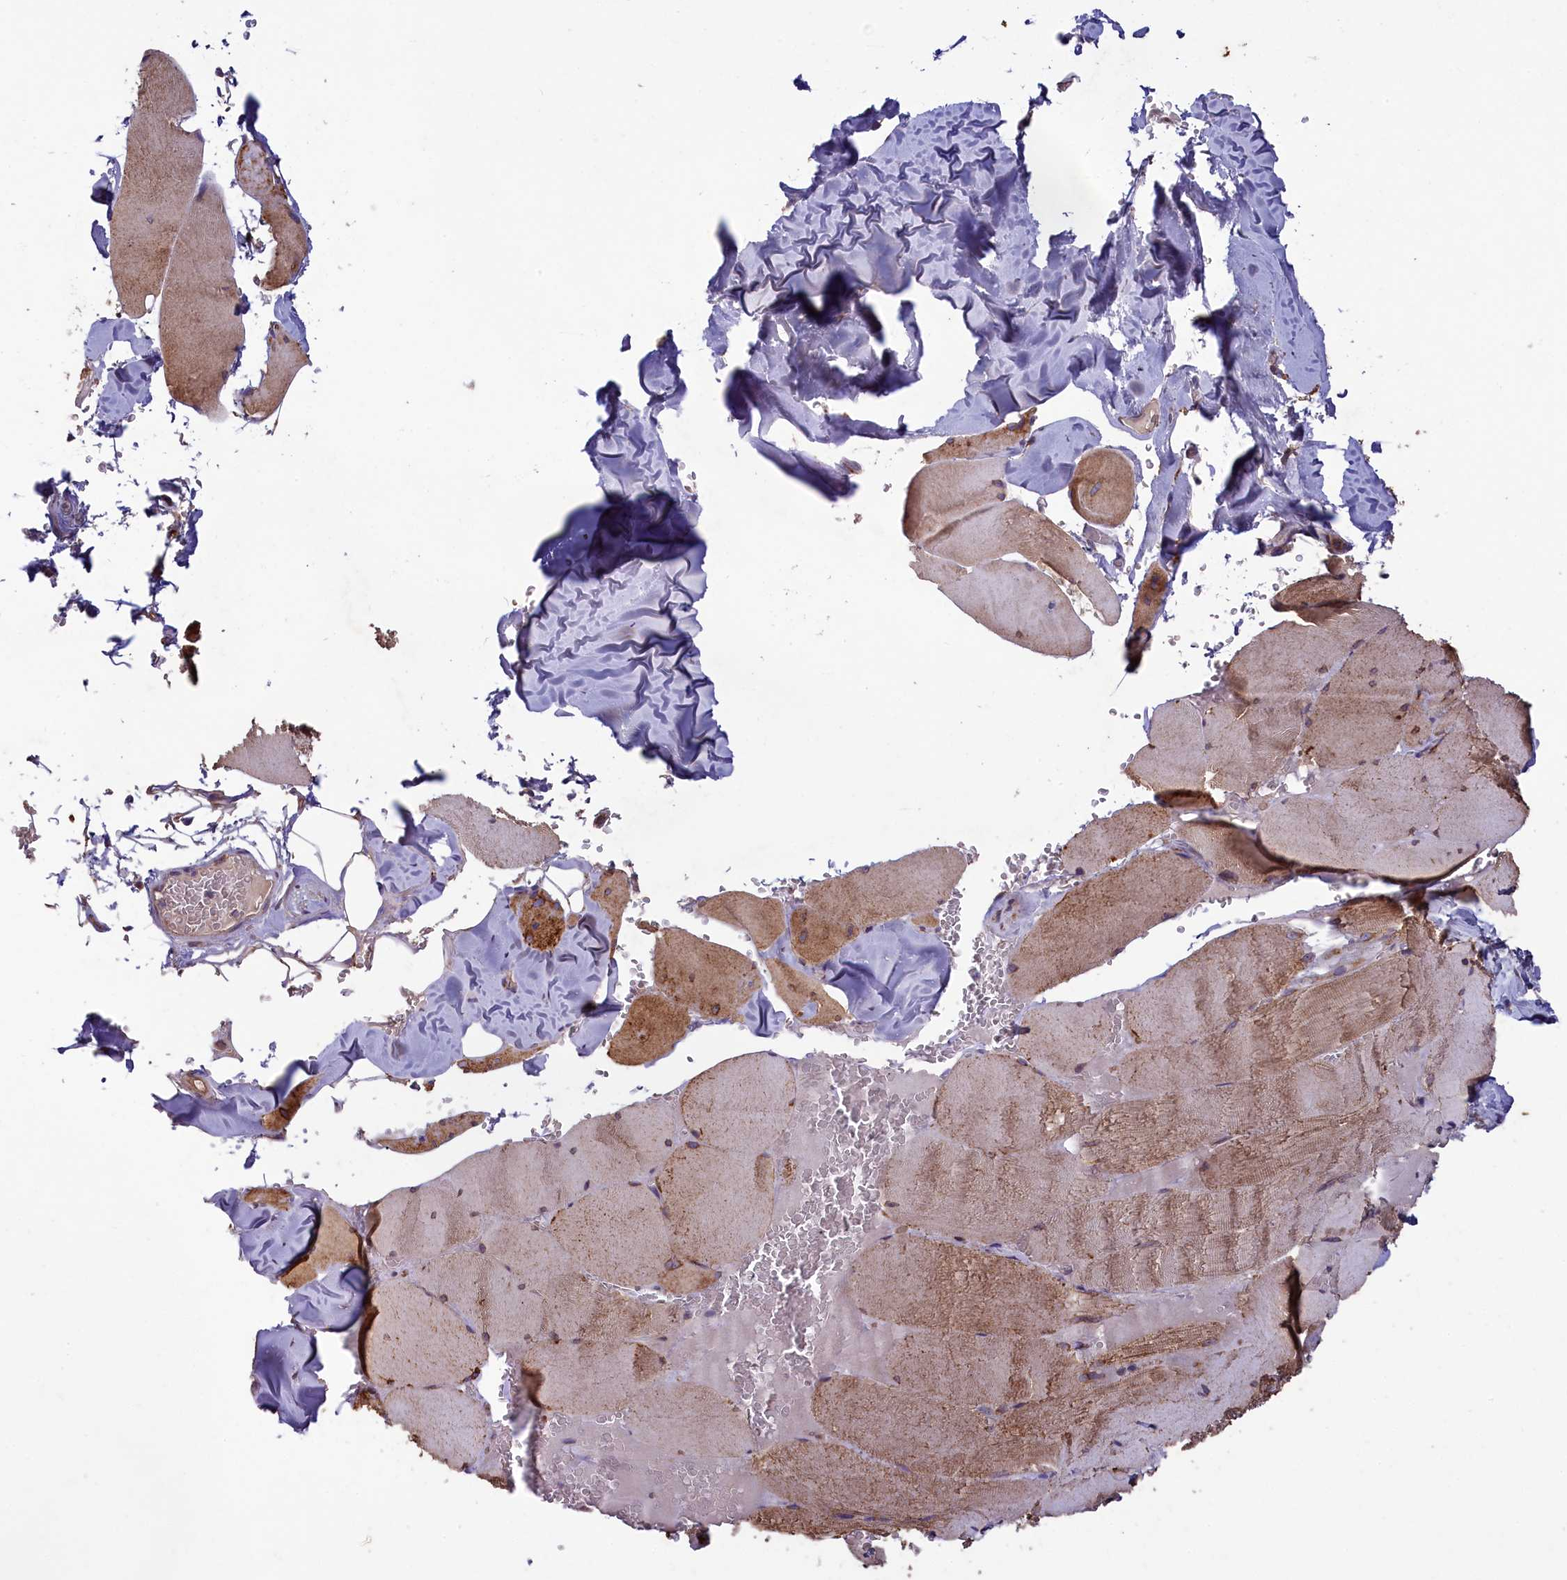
{"staining": {"intensity": "moderate", "quantity": "25%-75%", "location": "cytoplasmic/membranous"}, "tissue": "skeletal muscle", "cell_type": "Myocytes", "image_type": "normal", "snomed": [{"axis": "morphology", "description": "Normal tissue, NOS"}, {"axis": "topography", "description": "Skeletal muscle"}, {"axis": "topography", "description": "Head-Neck"}], "caption": "Approximately 25%-75% of myocytes in normal human skeletal muscle display moderate cytoplasmic/membranous protein expression as visualized by brown immunohistochemical staining.", "gene": "ACAD8", "patient": {"sex": "male", "age": 66}}